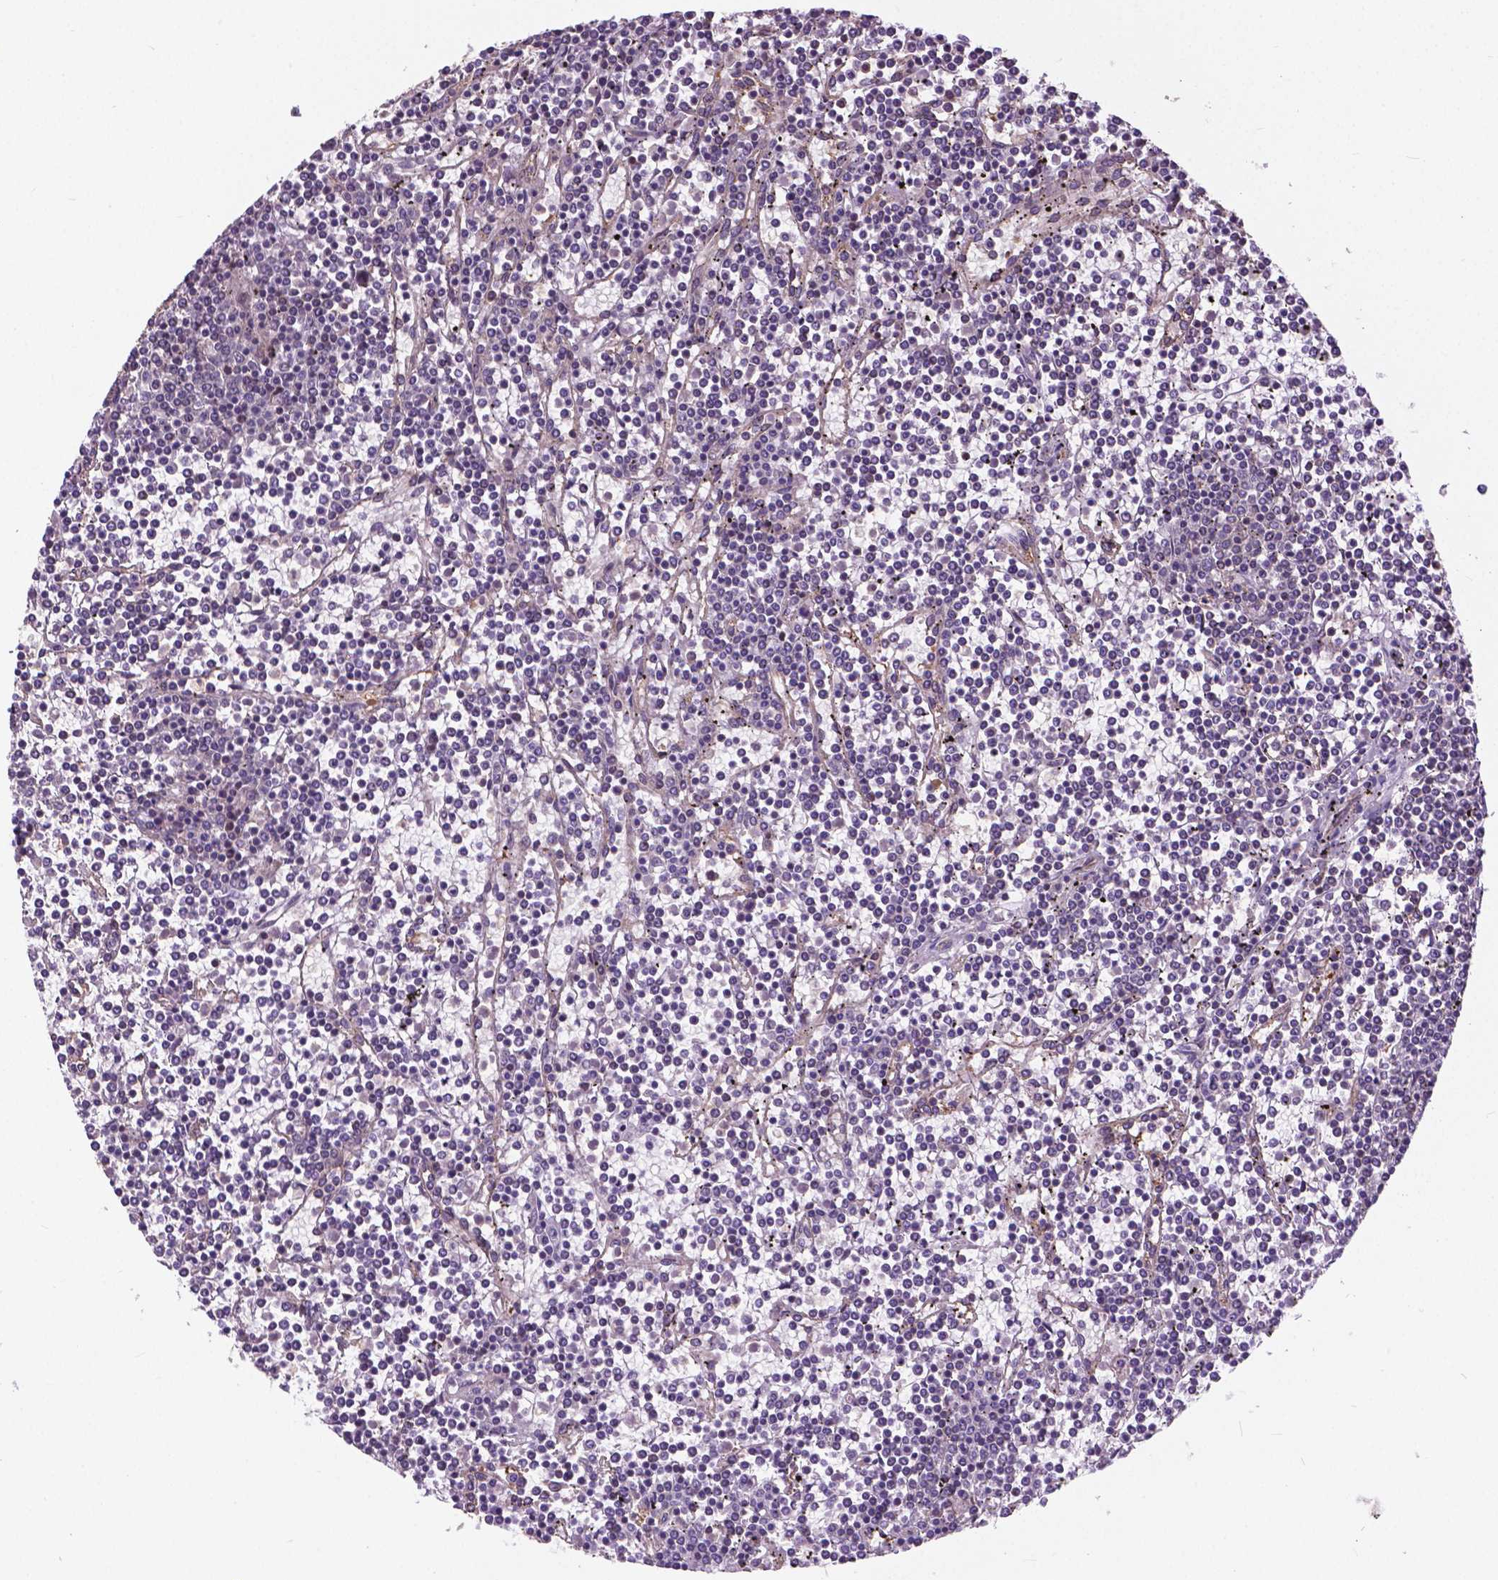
{"staining": {"intensity": "negative", "quantity": "none", "location": "none"}, "tissue": "lymphoma", "cell_type": "Tumor cells", "image_type": "cancer", "snomed": [{"axis": "morphology", "description": "Malignant lymphoma, non-Hodgkin's type, Low grade"}, {"axis": "topography", "description": "Spleen"}], "caption": "Histopathology image shows no protein staining in tumor cells of malignant lymphoma, non-Hodgkin's type (low-grade) tissue.", "gene": "MZT1", "patient": {"sex": "female", "age": 19}}